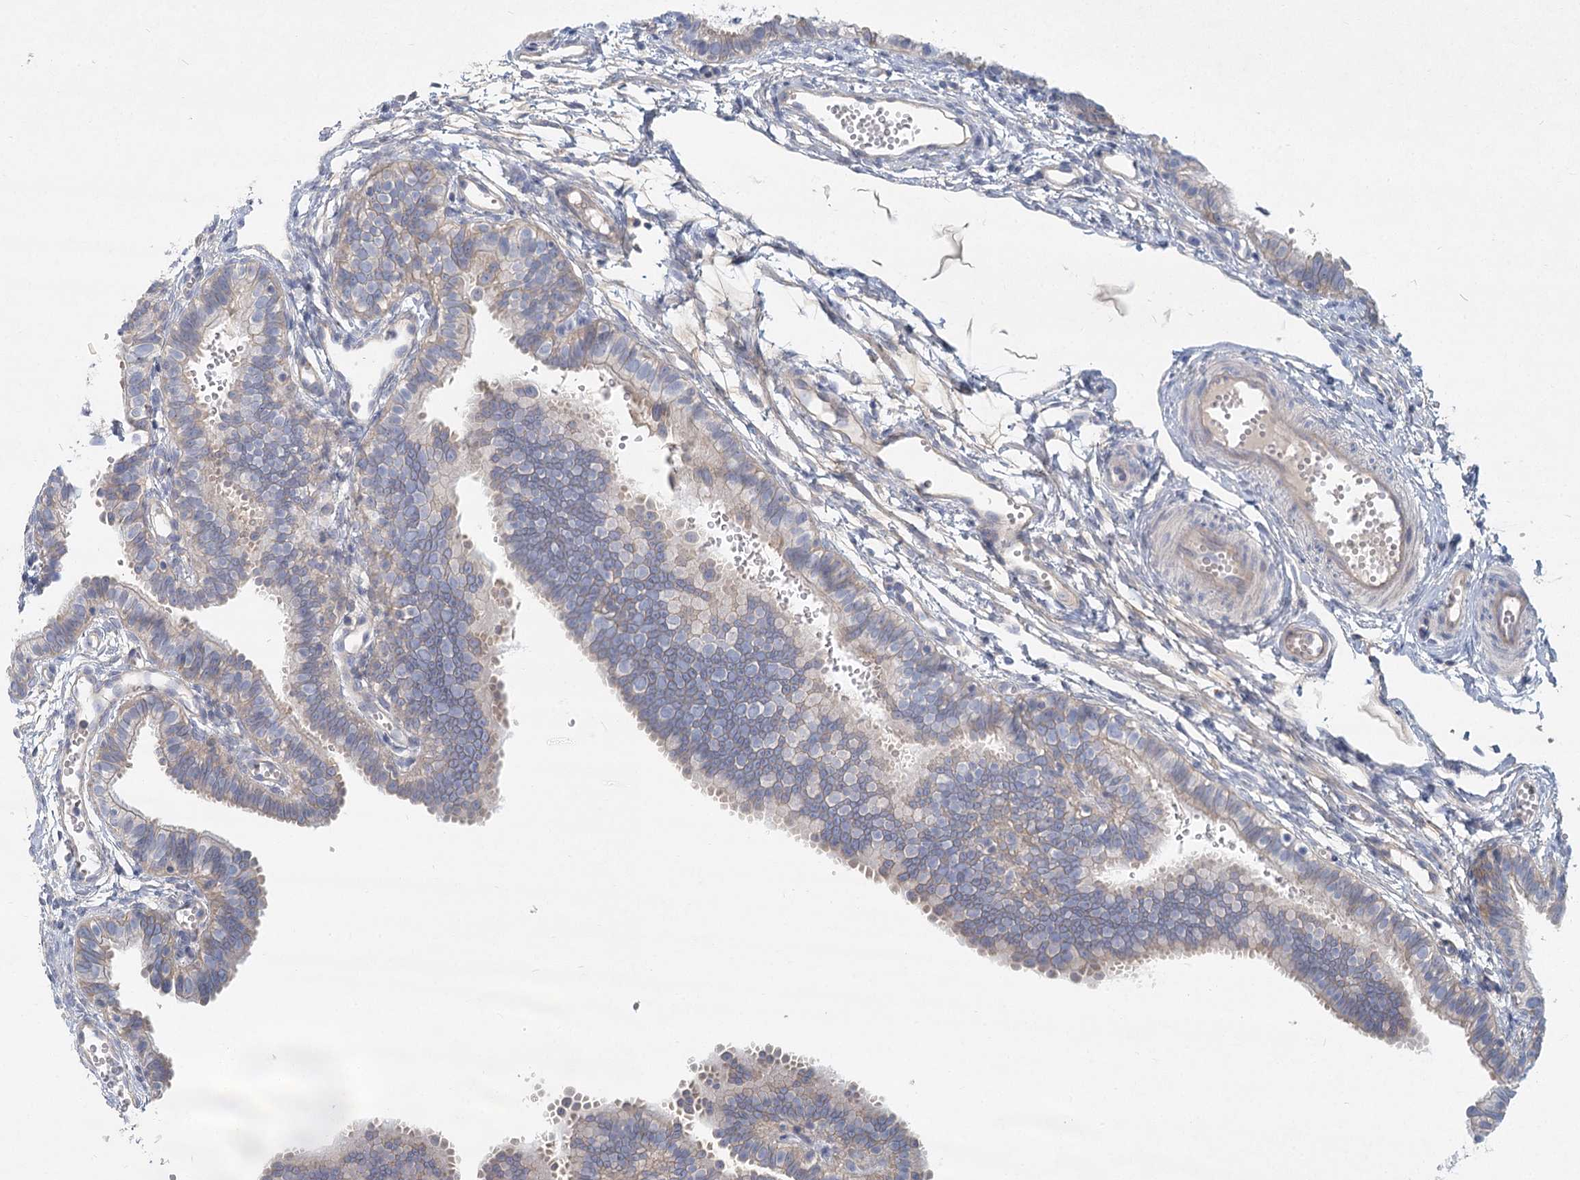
{"staining": {"intensity": "weak", "quantity": "<25%", "location": "cytoplasmic/membranous"}, "tissue": "fallopian tube", "cell_type": "Glandular cells", "image_type": "normal", "snomed": [{"axis": "morphology", "description": "Normal tissue, NOS"}, {"axis": "topography", "description": "Fallopian tube"}, {"axis": "topography", "description": "Placenta"}], "caption": "High power microscopy image of an immunohistochemistry (IHC) photomicrograph of normal fallopian tube, revealing no significant staining in glandular cells. (Brightfield microscopy of DAB (3,3'-diaminobenzidine) immunohistochemistry (IHC) at high magnification).", "gene": "DNMBP", "patient": {"sex": "female", "age": 34}}